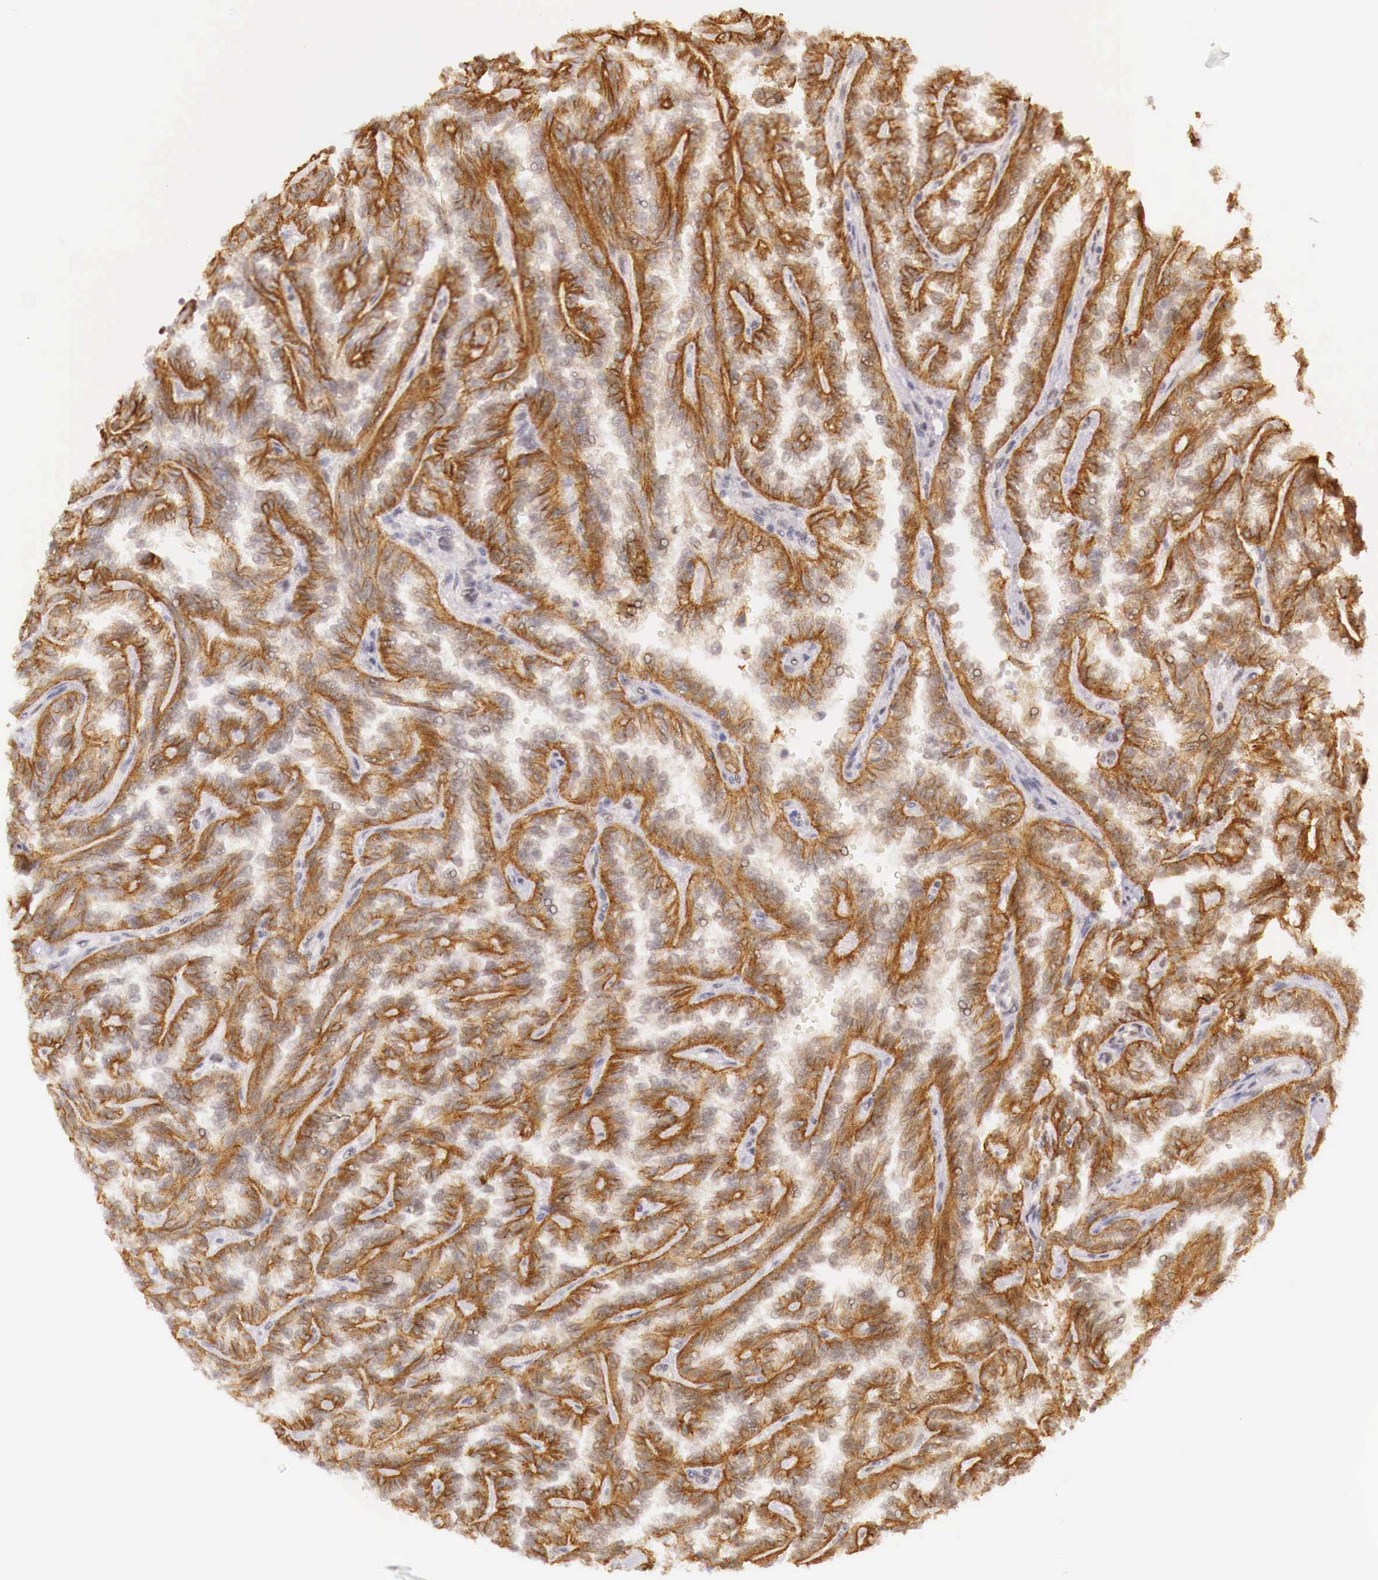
{"staining": {"intensity": "strong", "quantity": ">75%", "location": "cytoplasmic/membranous,nuclear"}, "tissue": "renal cancer", "cell_type": "Tumor cells", "image_type": "cancer", "snomed": [{"axis": "morphology", "description": "Inflammation, NOS"}, {"axis": "morphology", "description": "Adenocarcinoma, NOS"}, {"axis": "topography", "description": "Kidney"}], "caption": "A histopathology image of human renal adenocarcinoma stained for a protein shows strong cytoplasmic/membranous and nuclear brown staining in tumor cells. (DAB IHC with brightfield microscopy, high magnification).", "gene": "GPKOW", "patient": {"sex": "male", "age": 68}}